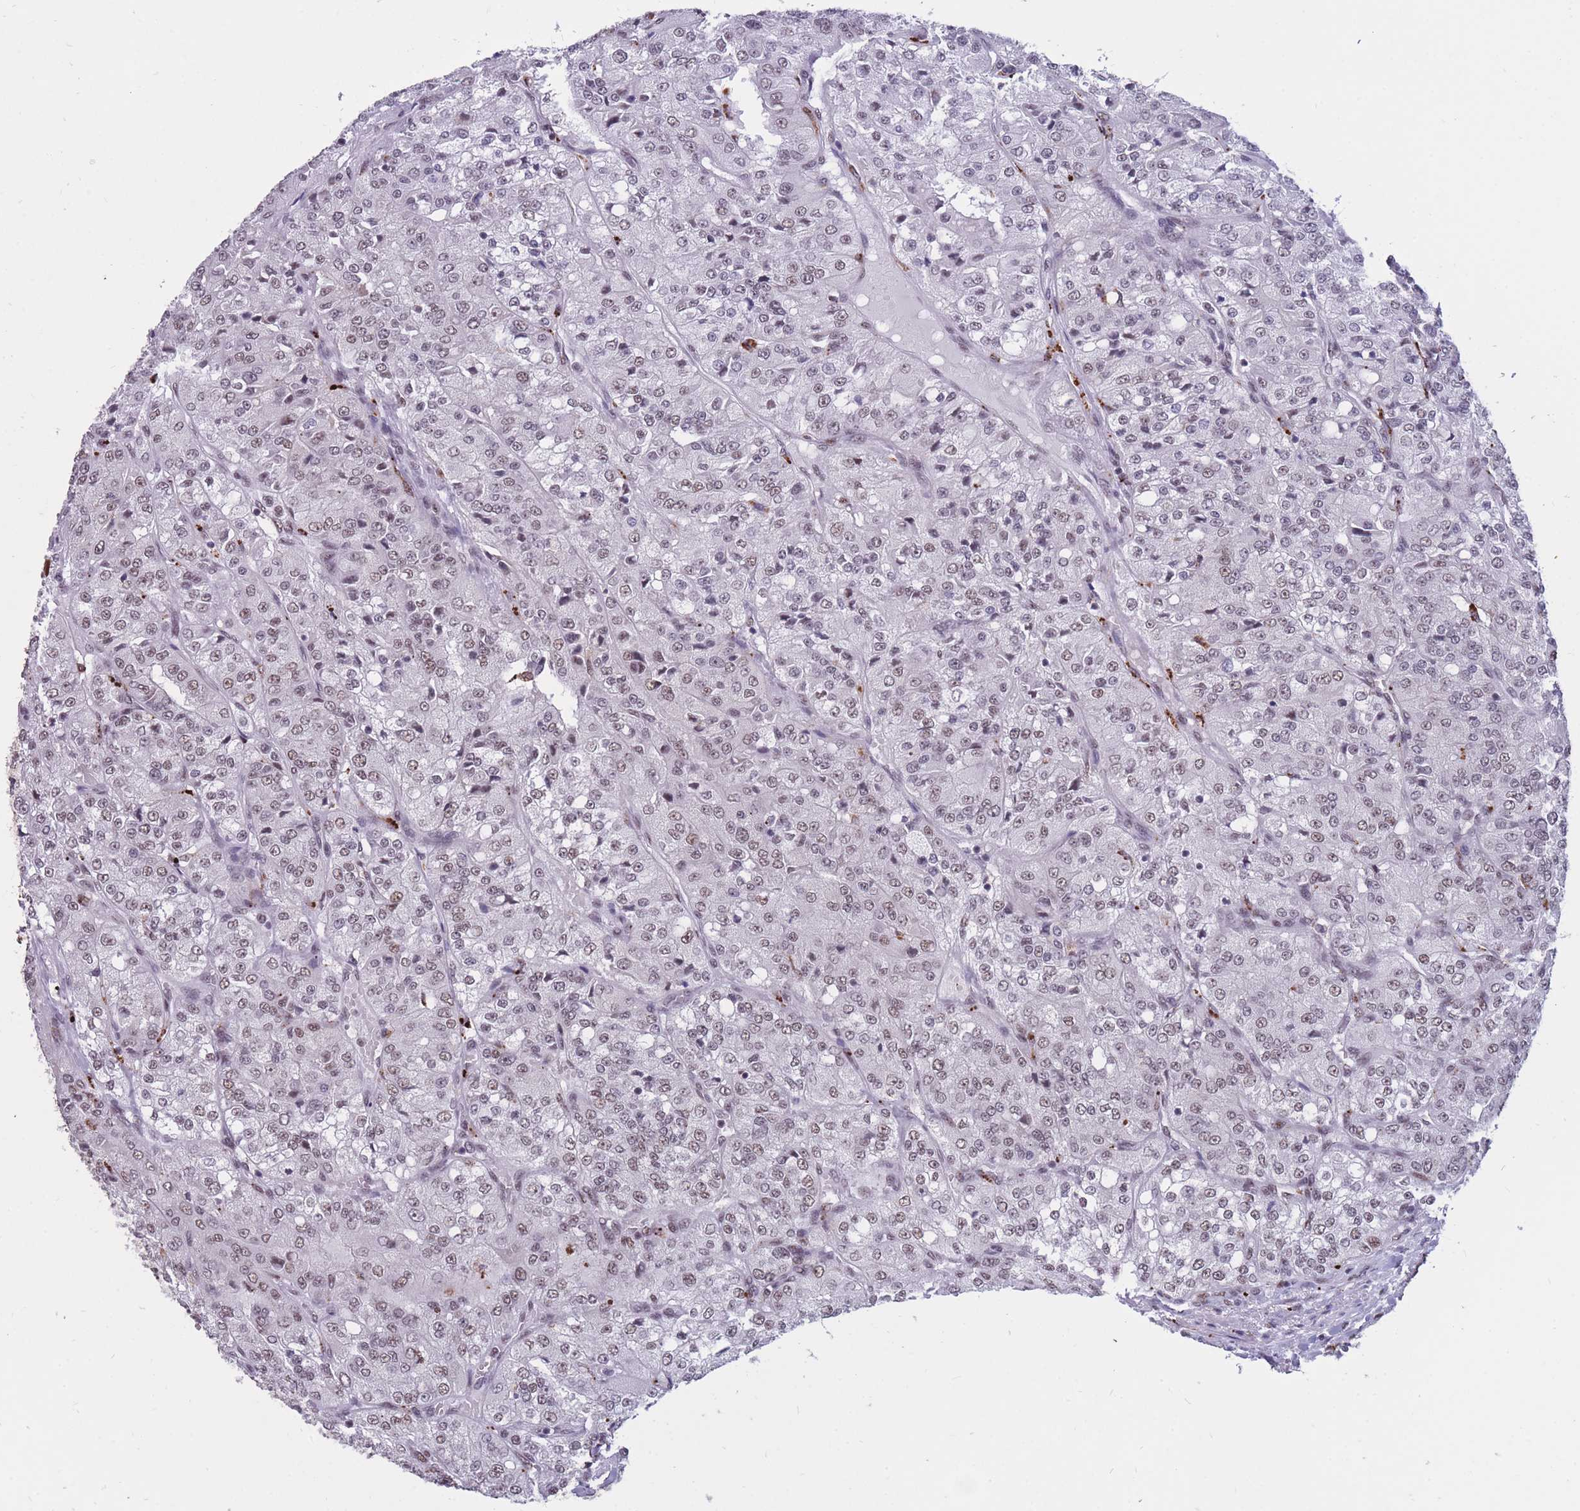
{"staining": {"intensity": "weak", "quantity": ">75%", "location": "nuclear"}, "tissue": "renal cancer", "cell_type": "Tumor cells", "image_type": "cancer", "snomed": [{"axis": "morphology", "description": "Adenocarcinoma, NOS"}, {"axis": "topography", "description": "Kidney"}], "caption": "A low amount of weak nuclear positivity is seen in approximately >75% of tumor cells in renal adenocarcinoma tissue.", "gene": "PRPF19", "patient": {"sex": "female", "age": 63}}